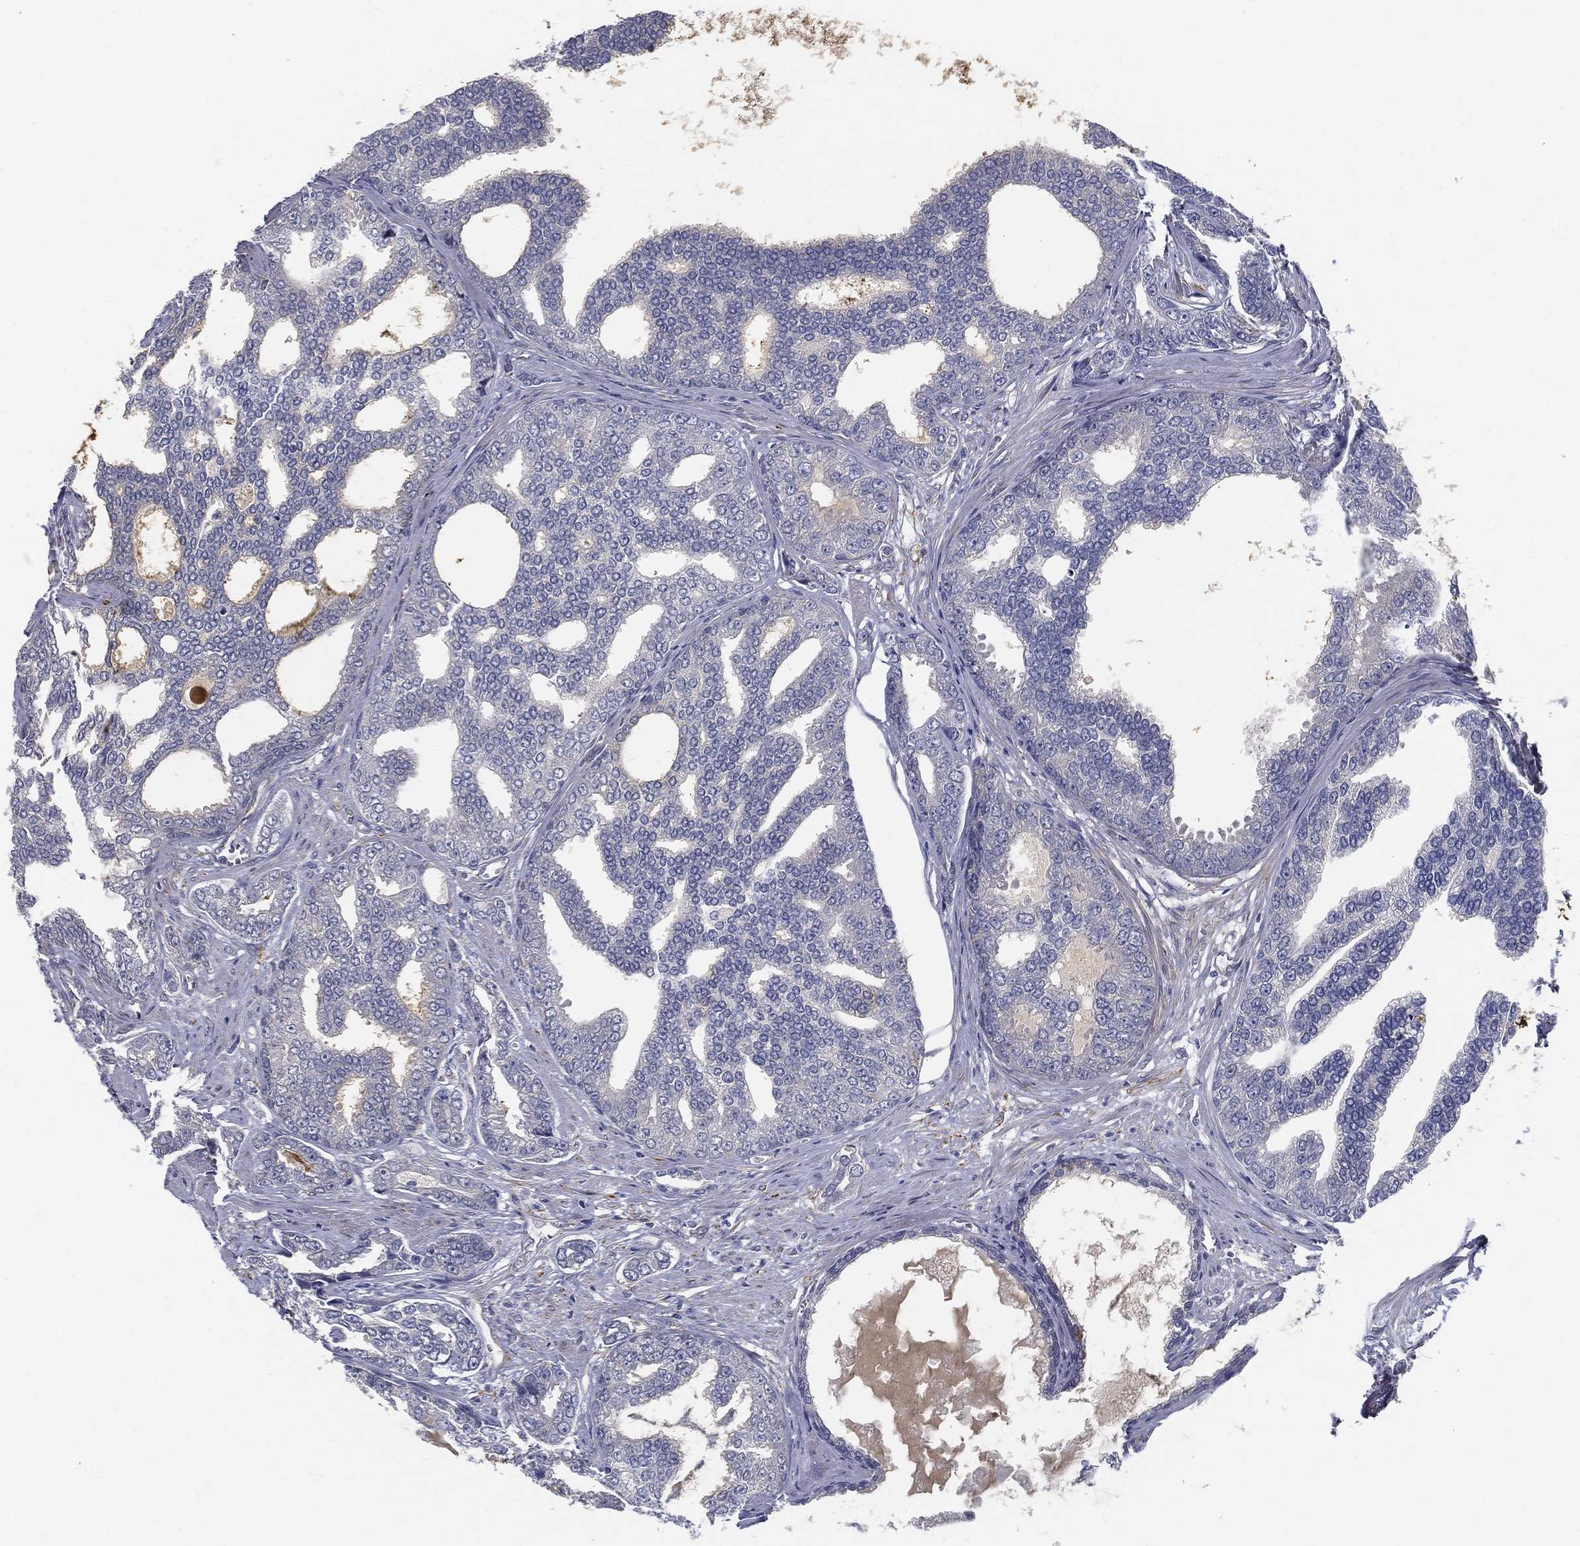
{"staining": {"intensity": "negative", "quantity": "none", "location": "none"}, "tissue": "prostate cancer", "cell_type": "Tumor cells", "image_type": "cancer", "snomed": [{"axis": "morphology", "description": "Adenocarcinoma, NOS"}, {"axis": "topography", "description": "Prostate"}], "caption": "DAB immunohistochemical staining of human prostate adenocarcinoma reveals no significant expression in tumor cells.", "gene": "LRRC56", "patient": {"sex": "male", "age": 67}}